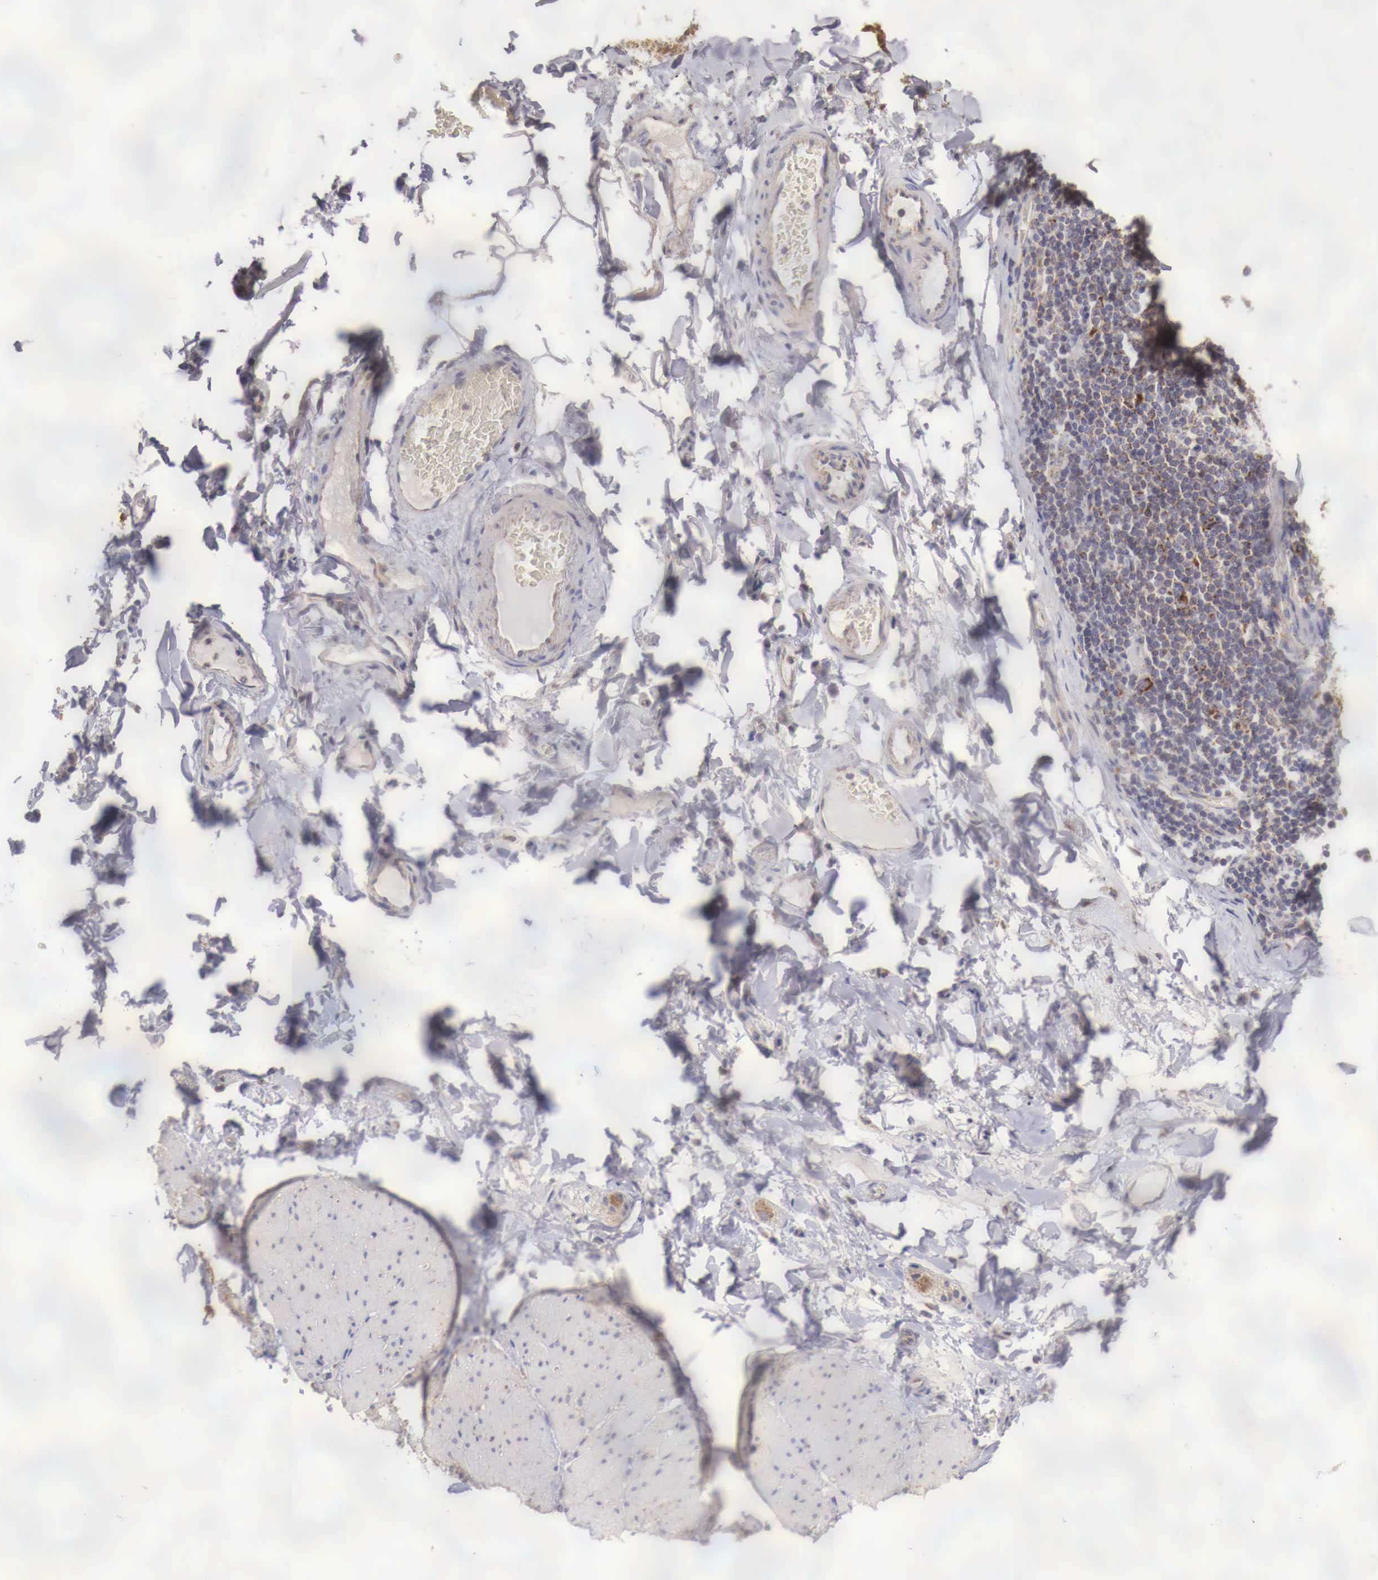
{"staining": {"intensity": "negative", "quantity": "none", "location": "none"}, "tissue": "adipose tissue", "cell_type": "Adipocytes", "image_type": "normal", "snomed": [{"axis": "morphology", "description": "Normal tissue, NOS"}, {"axis": "topography", "description": "Duodenum"}], "caption": "Adipose tissue stained for a protein using immunohistochemistry (IHC) shows no expression adipocytes.", "gene": "XPNPEP3", "patient": {"sex": "male", "age": 63}}